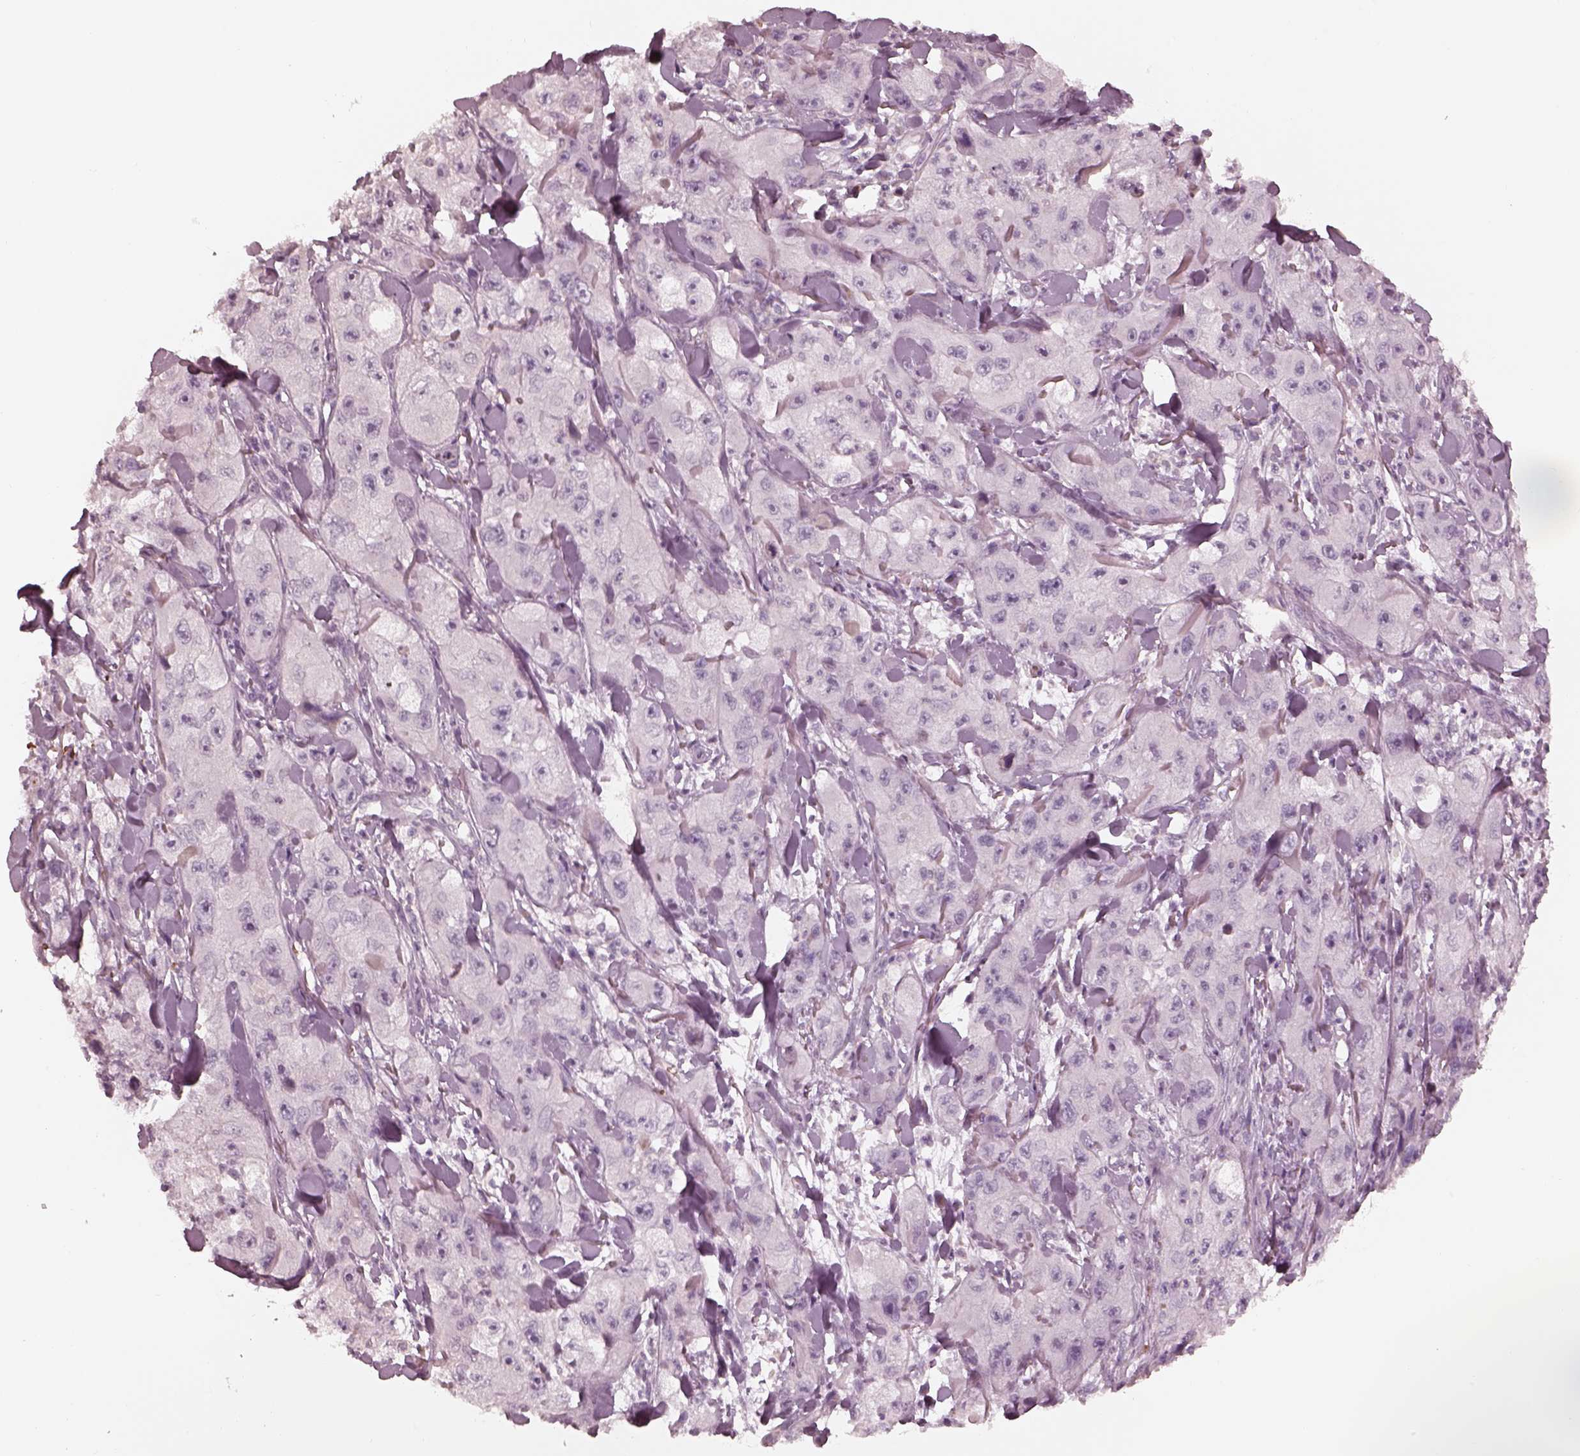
{"staining": {"intensity": "negative", "quantity": "none", "location": "none"}, "tissue": "skin cancer", "cell_type": "Tumor cells", "image_type": "cancer", "snomed": [{"axis": "morphology", "description": "Squamous cell carcinoma, NOS"}, {"axis": "topography", "description": "Skin"}, {"axis": "topography", "description": "Subcutis"}], "caption": "Tumor cells are negative for protein expression in human squamous cell carcinoma (skin).", "gene": "ANKLE1", "patient": {"sex": "male", "age": 73}}